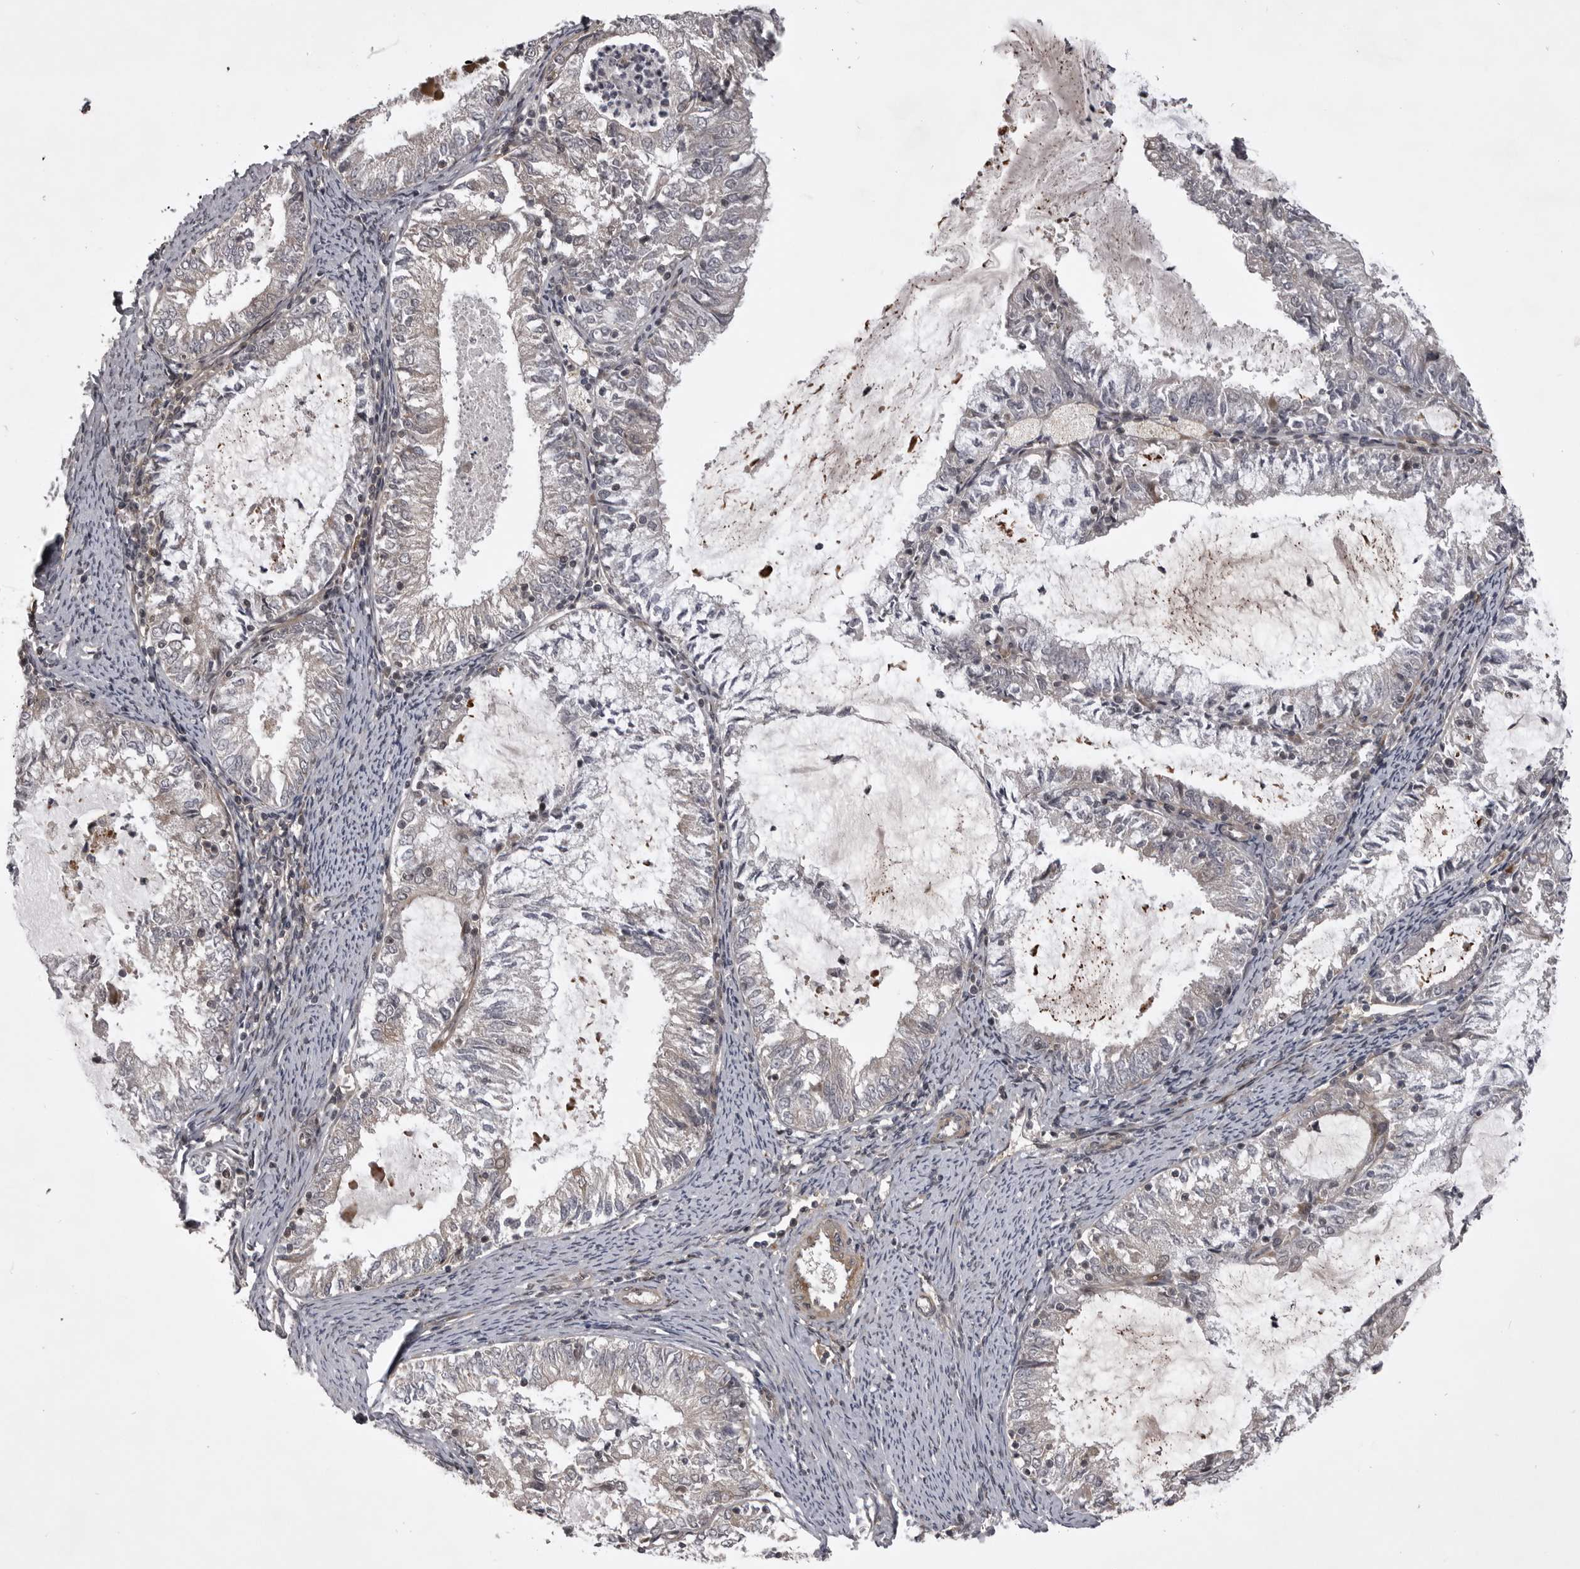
{"staining": {"intensity": "negative", "quantity": "none", "location": "none"}, "tissue": "endometrial cancer", "cell_type": "Tumor cells", "image_type": "cancer", "snomed": [{"axis": "morphology", "description": "Adenocarcinoma, NOS"}, {"axis": "topography", "description": "Endometrium"}], "caption": "Immunohistochemistry (IHC) micrograph of endometrial cancer (adenocarcinoma) stained for a protein (brown), which displays no positivity in tumor cells. (DAB immunohistochemistry visualized using brightfield microscopy, high magnification).", "gene": "SNX16", "patient": {"sex": "female", "age": 57}}